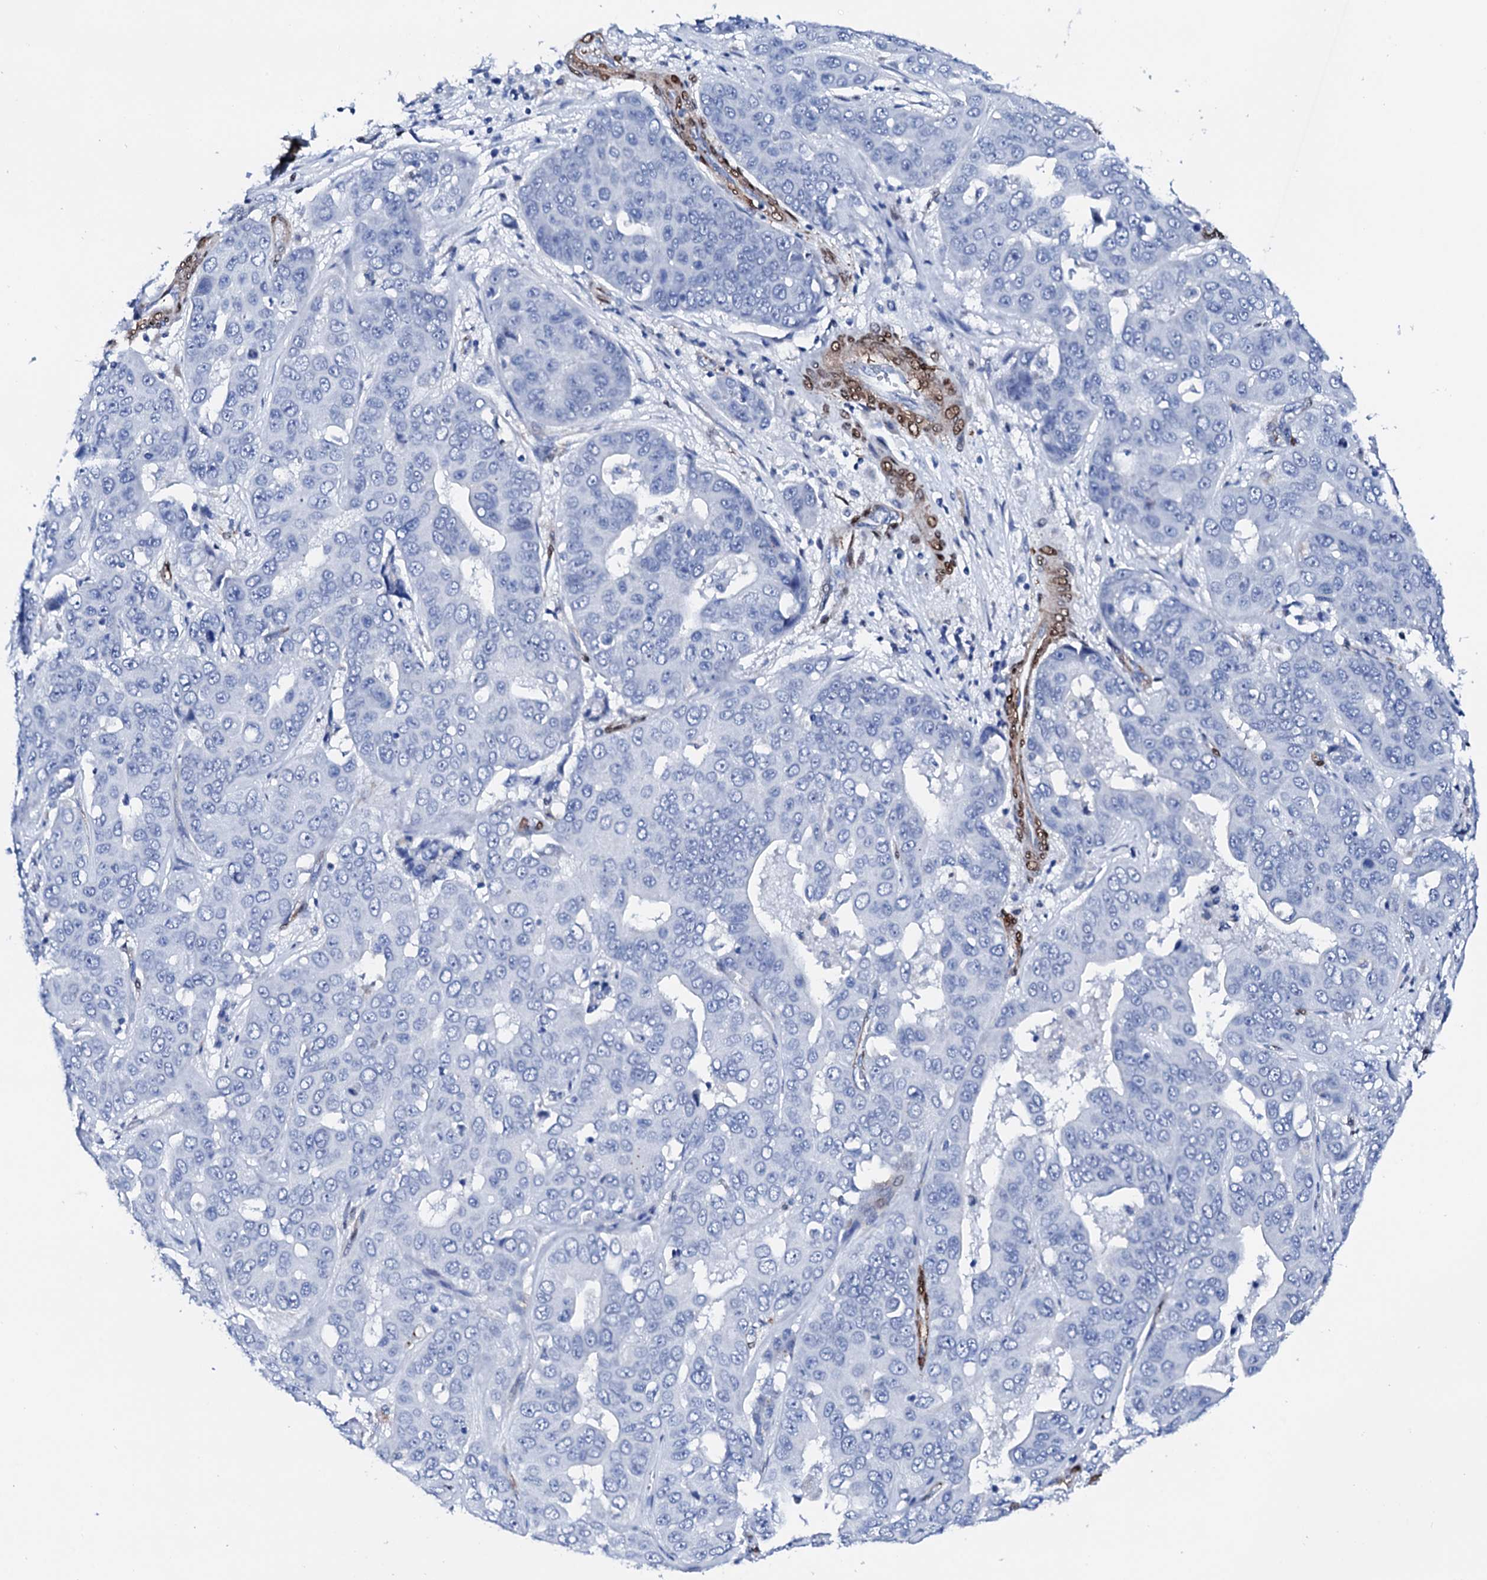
{"staining": {"intensity": "negative", "quantity": "none", "location": "none"}, "tissue": "liver cancer", "cell_type": "Tumor cells", "image_type": "cancer", "snomed": [{"axis": "morphology", "description": "Cholangiocarcinoma"}, {"axis": "topography", "description": "Liver"}], "caption": "An IHC image of cholangiocarcinoma (liver) is shown. There is no staining in tumor cells of cholangiocarcinoma (liver).", "gene": "NRIP2", "patient": {"sex": "female", "age": 52}}